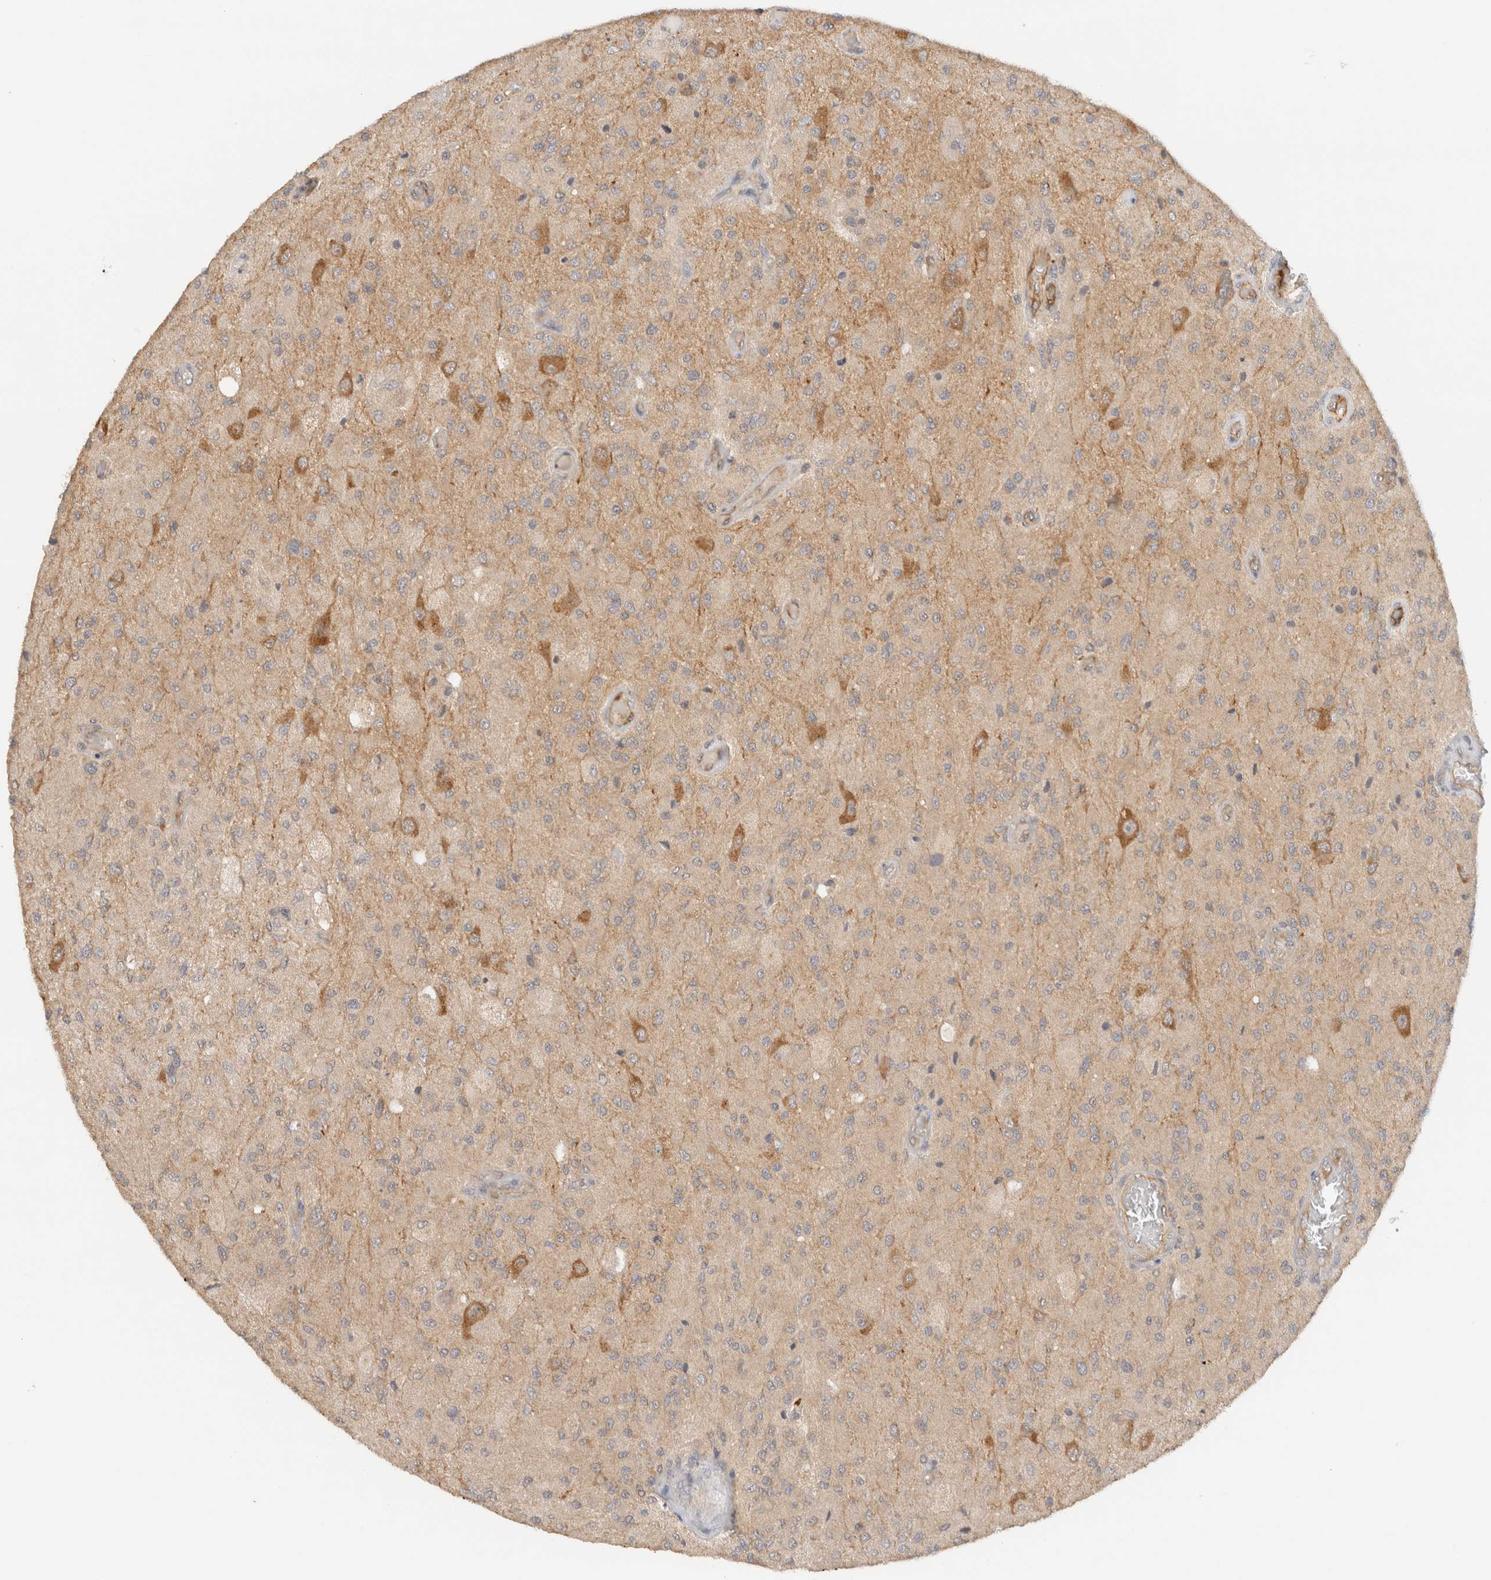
{"staining": {"intensity": "negative", "quantity": "none", "location": "none"}, "tissue": "glioma", "cell_type": "Tumor cells", "image_type": "cancer", "snomed": [{"axis": "morphology", "description": "Normal tissue, NOS"}, {"axis": "morphology", "description": "Glioma, malignant, High grade"}, {"axis": "topography", "description": "Cerebral cortex"}], "caption": "Glioma was stained to show a protein in brown. There is no significant positivity in tumor cells.", "gene": "ARFGEF2", "patient": {"sex": "male", "age": 77}}